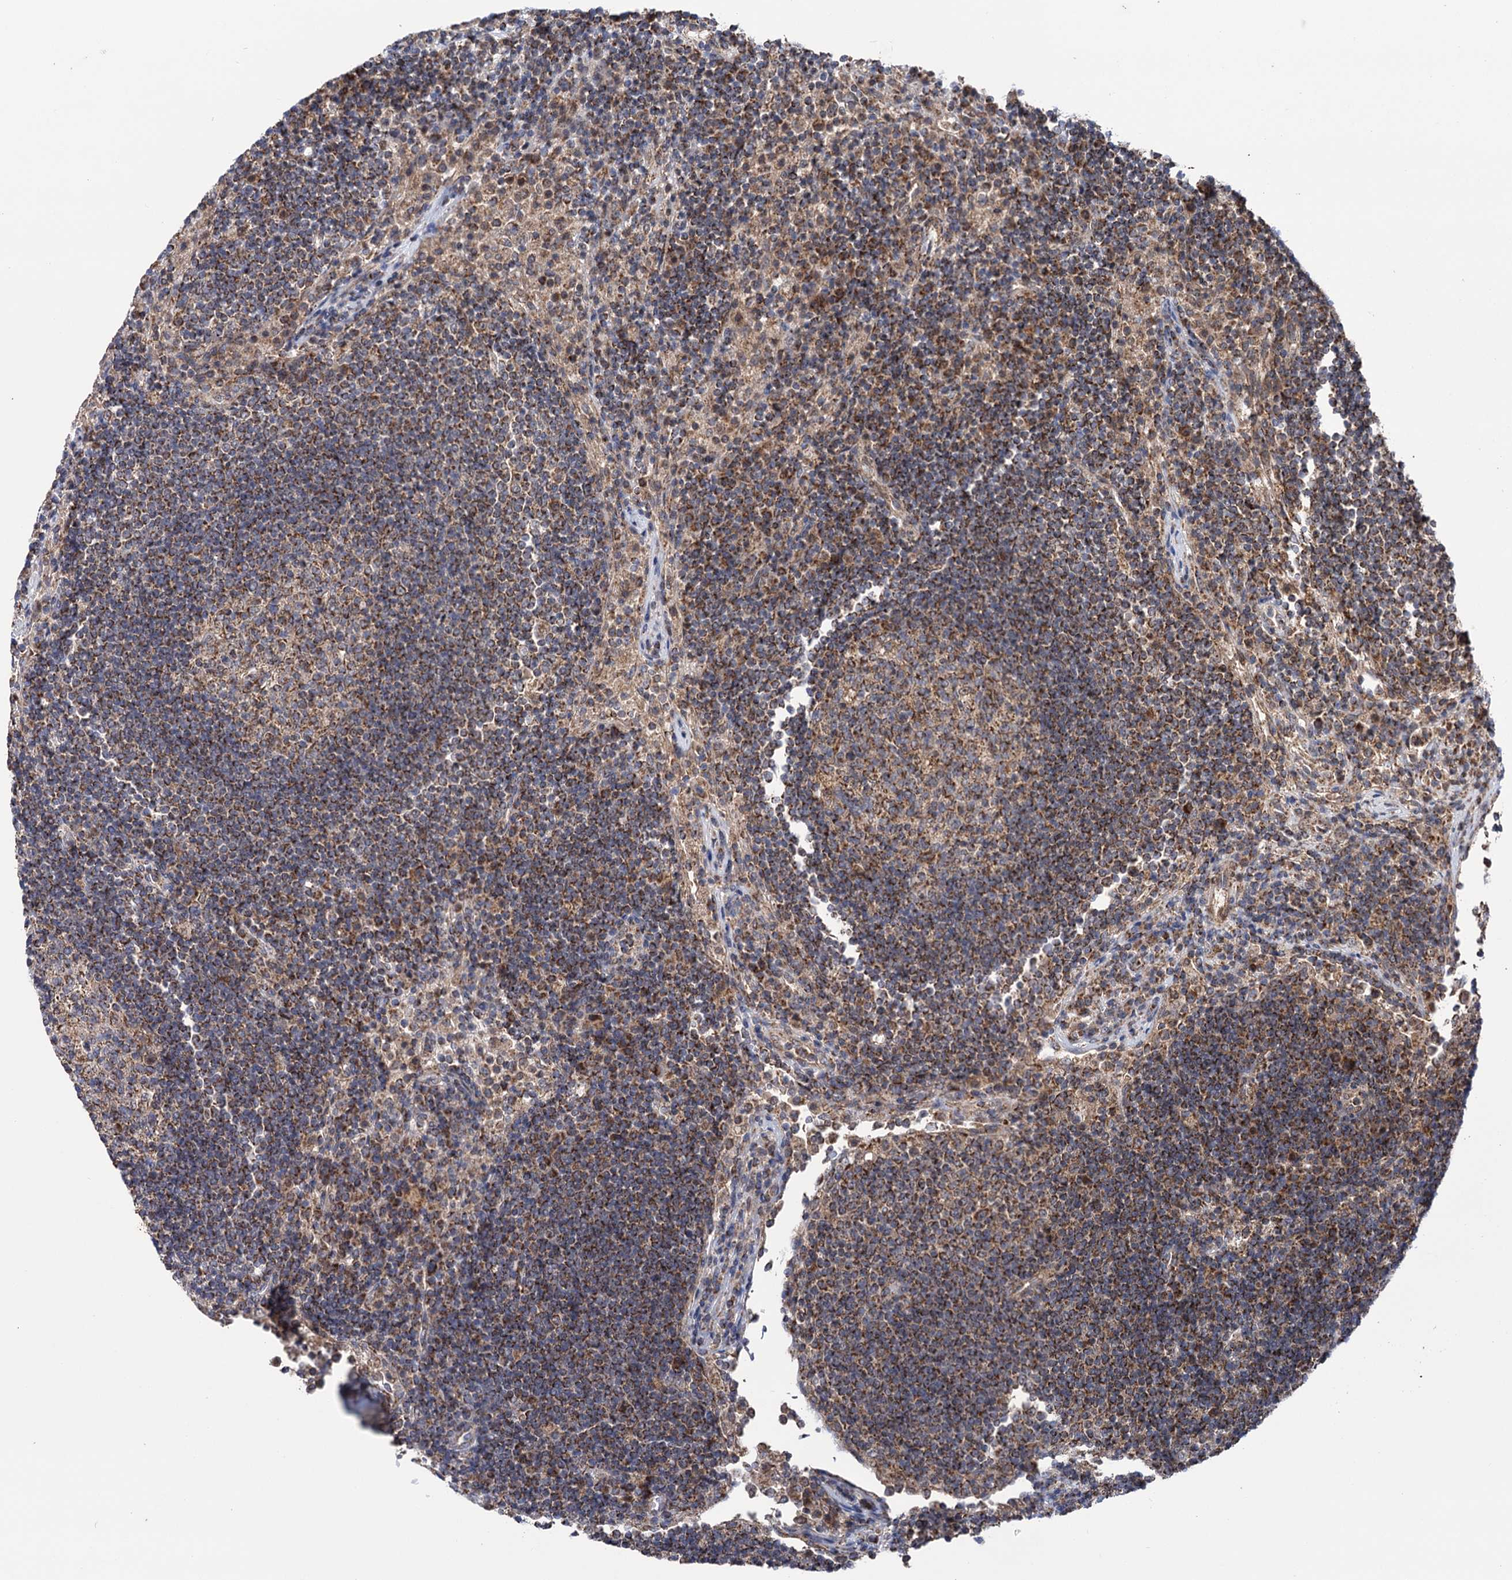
{"staining": {"intensity": "moderate", "quantity": "25%-75%", "location": "cytoplasmic/membranous"}, "tissue": "lymph node", "cell_type": "Germinal center cells", "image_type": "normal", "snomed": [{"axis": "morphology", "description": "Normal tissue, NOS"}, {"axis": "topography", "description": "Lymph node"}], "caption": "A histopathology image of lymph node stained for a protein demonstrates moderate cytoplasmic/membranous brown staining in germinal center cells.", "gene": "SUCLA2", "patient": {"sex": "female", "age": 53}}